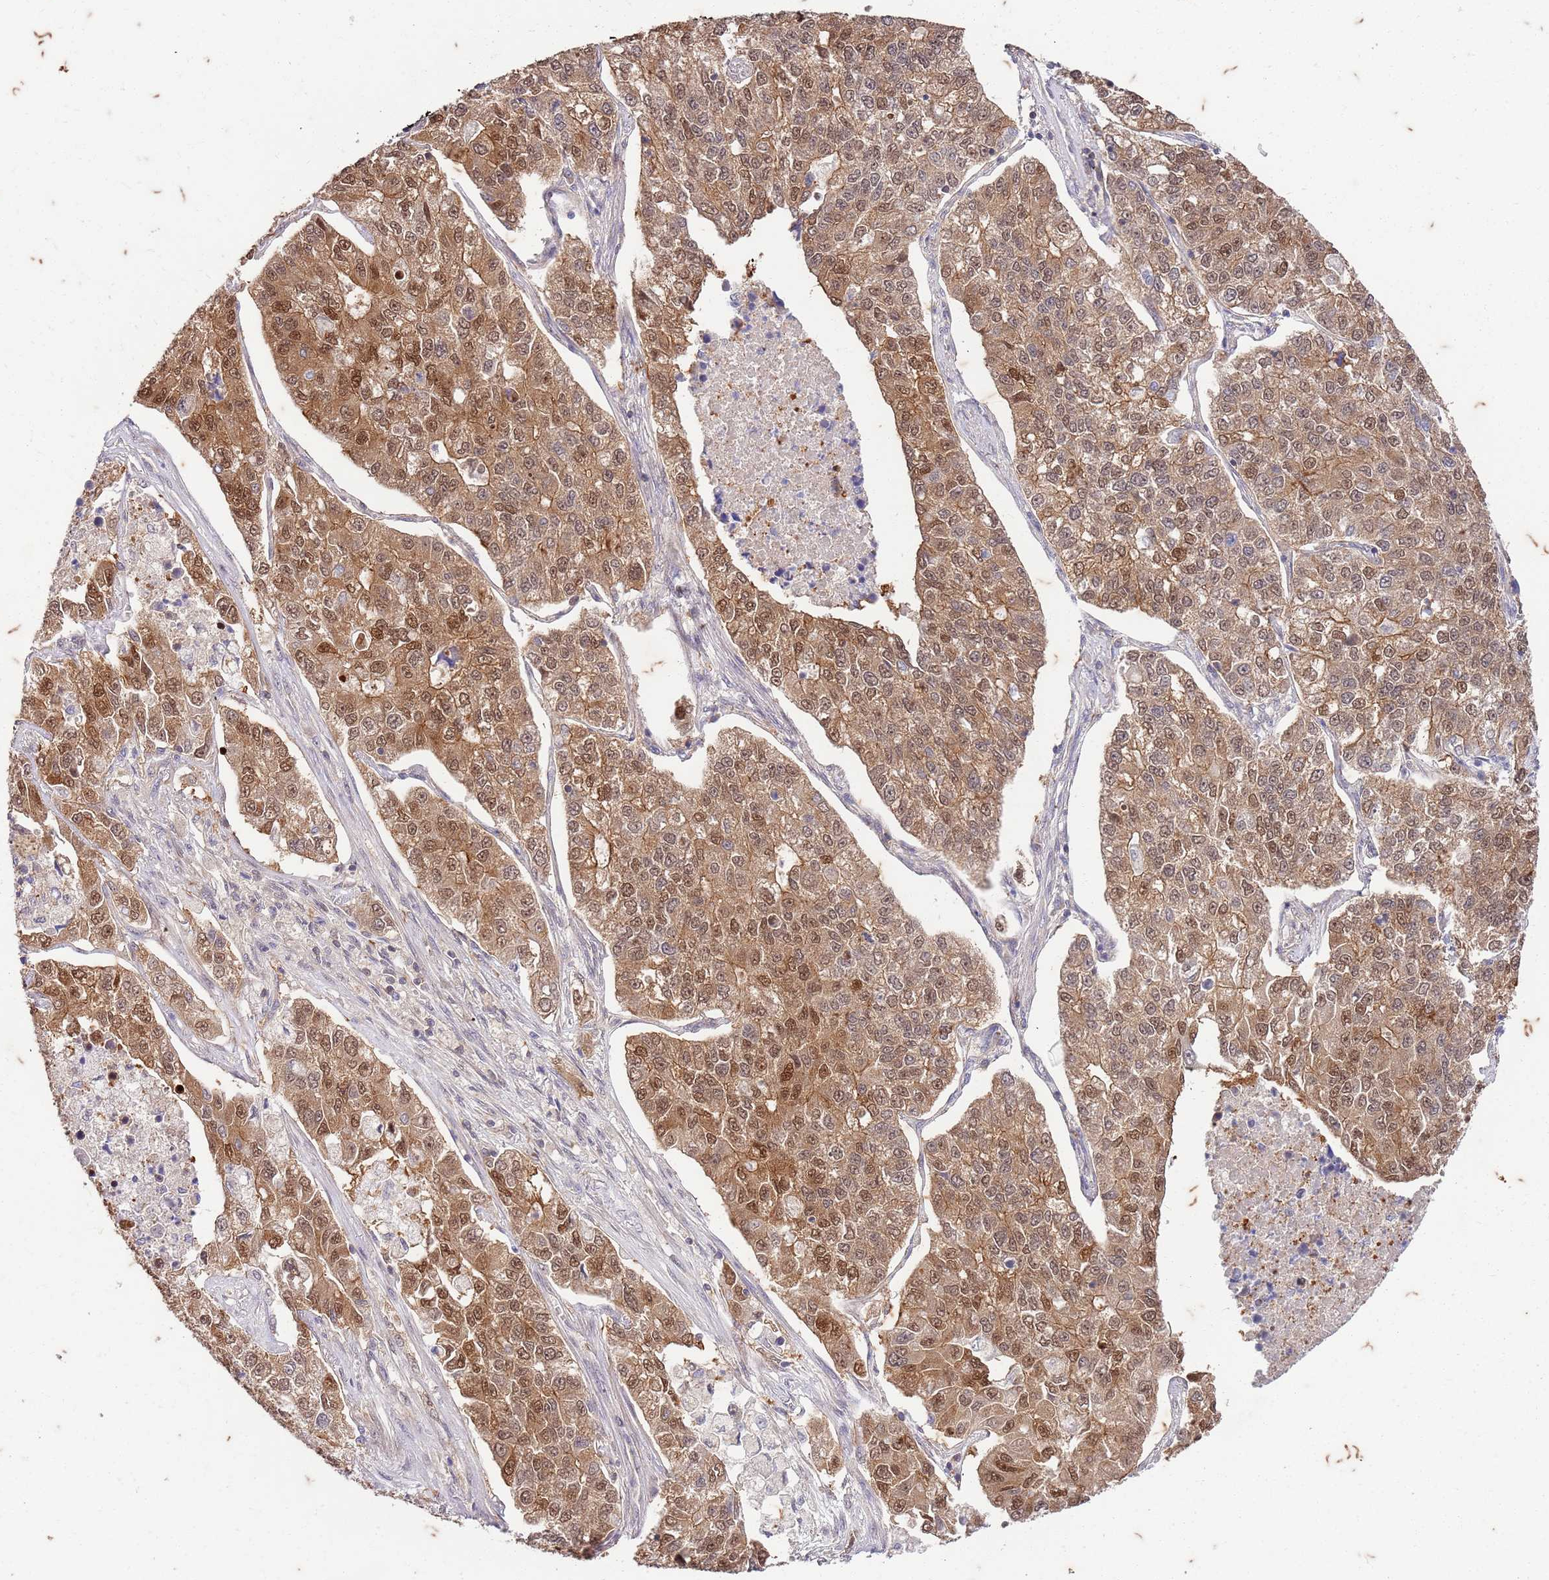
{"staining": {"intensity": "moderate", "quantity": ">75%", "location": "cytoplasmic/membranous,nuclear"}, "tissue": "lung cancer", "cell_type": "Tumor cells", "image_type": "cancer", "snomed": [{"axis": "morphology", "description": "Adenocarcinoma, NOS"}, {"axis": "topography", "description": "Lung"}], "caption": "Immunohistochemistry histopathology image of neoplastic tissue: human lung cancer stained using IHC exhibits medium levels of moderate protein expression localized specifically in the cytoplasmic/membranous and nuclear of tumor cells, appearing as a cytoplasmic/membranous and nuclear brown color.", "gene": "RAPGEF3", "patient": {"sex": "male", "age": 49}}